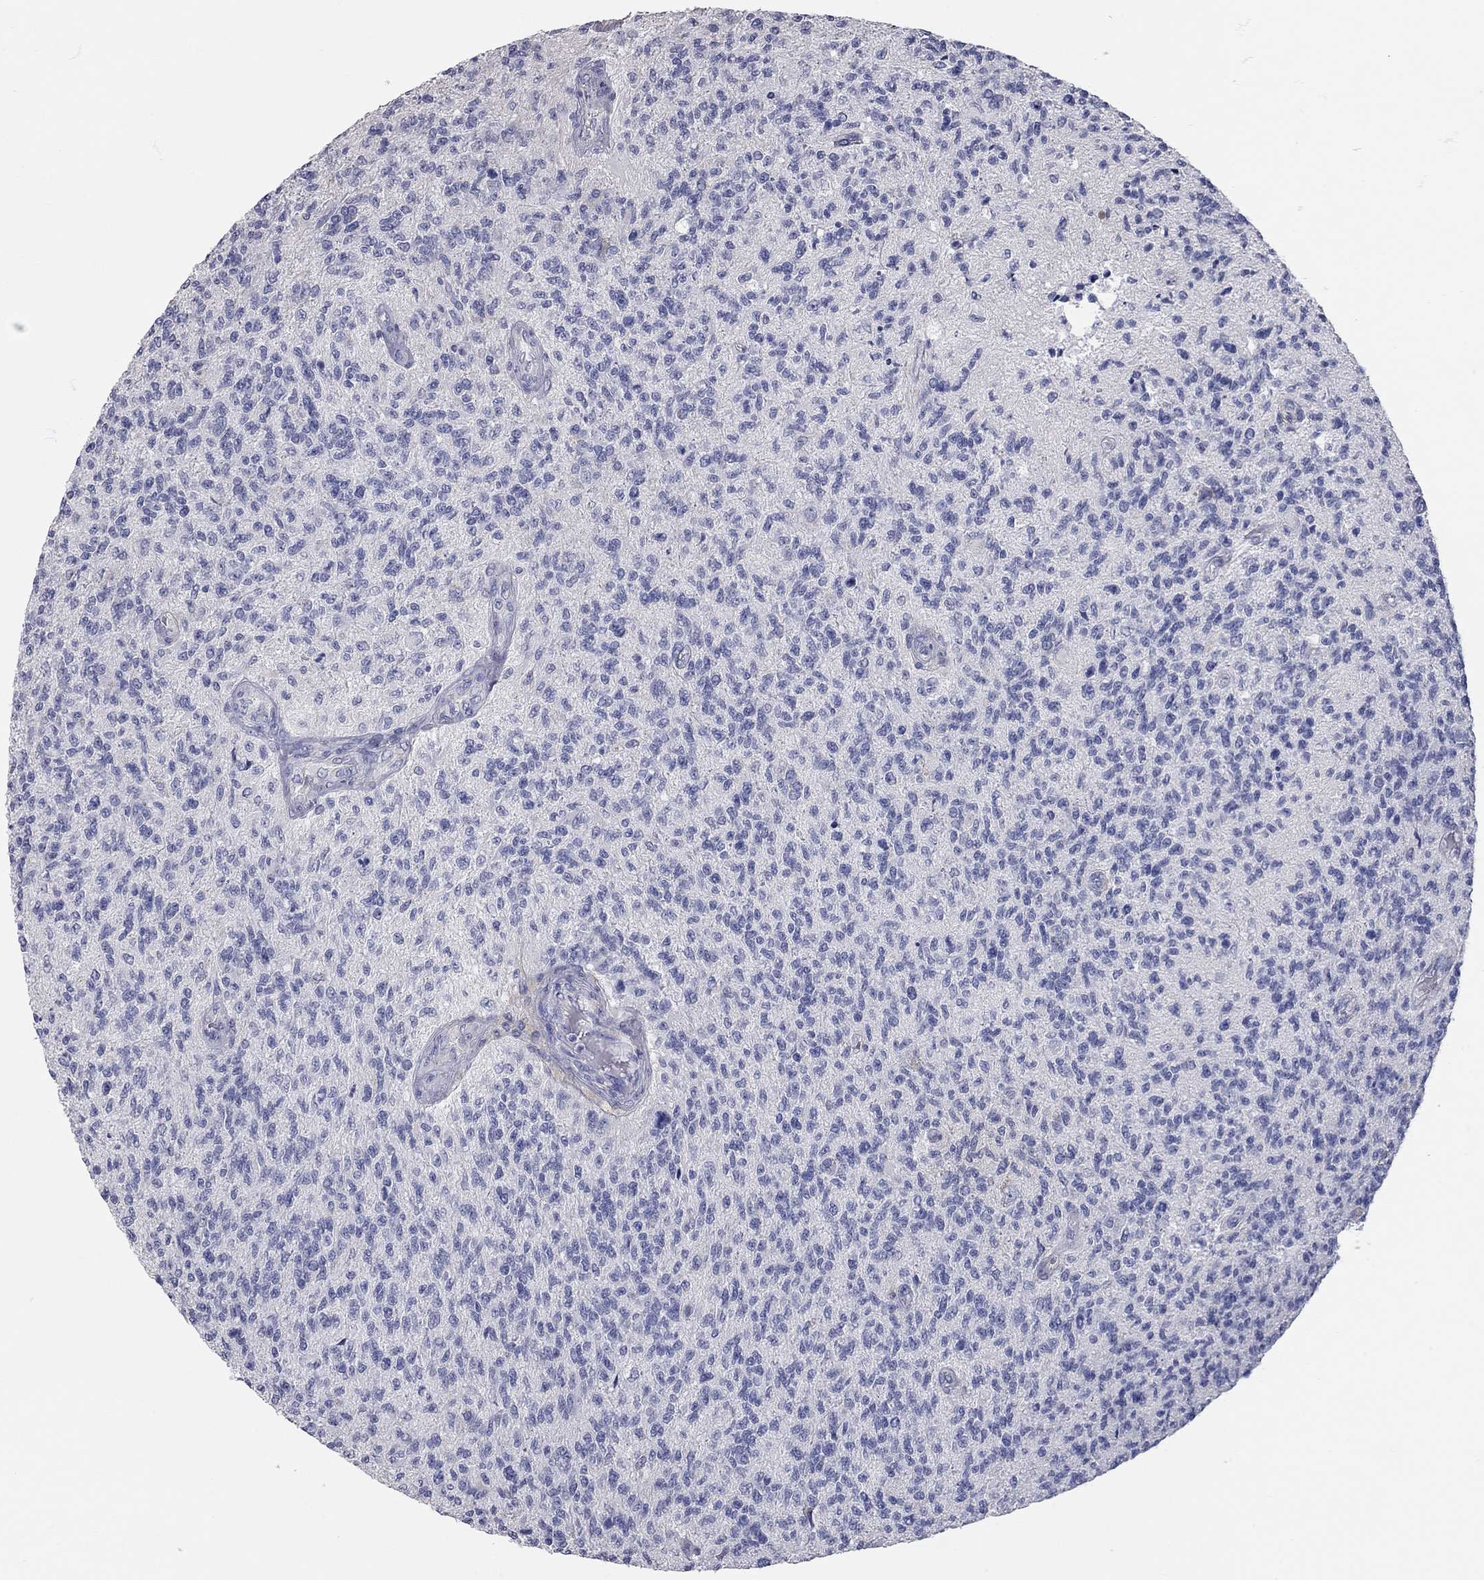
{"staining": {"intensity": "negative", "quantity": "none", "location": "none"}, "tissue": "glioma", "cell_type": "Tumor cells", "image_type": "cancer", "snomed": [{"axis": "morphology", "description": "Glioma, malignant, High grade"}, {"axis": "topography", "description": "Brain"}], "caption": "Tumor cells are negative for protein expression in human malignant glioma (high-grade).", "gene": "C10orf90", "patient": {"sex": "male", "age": 56}}